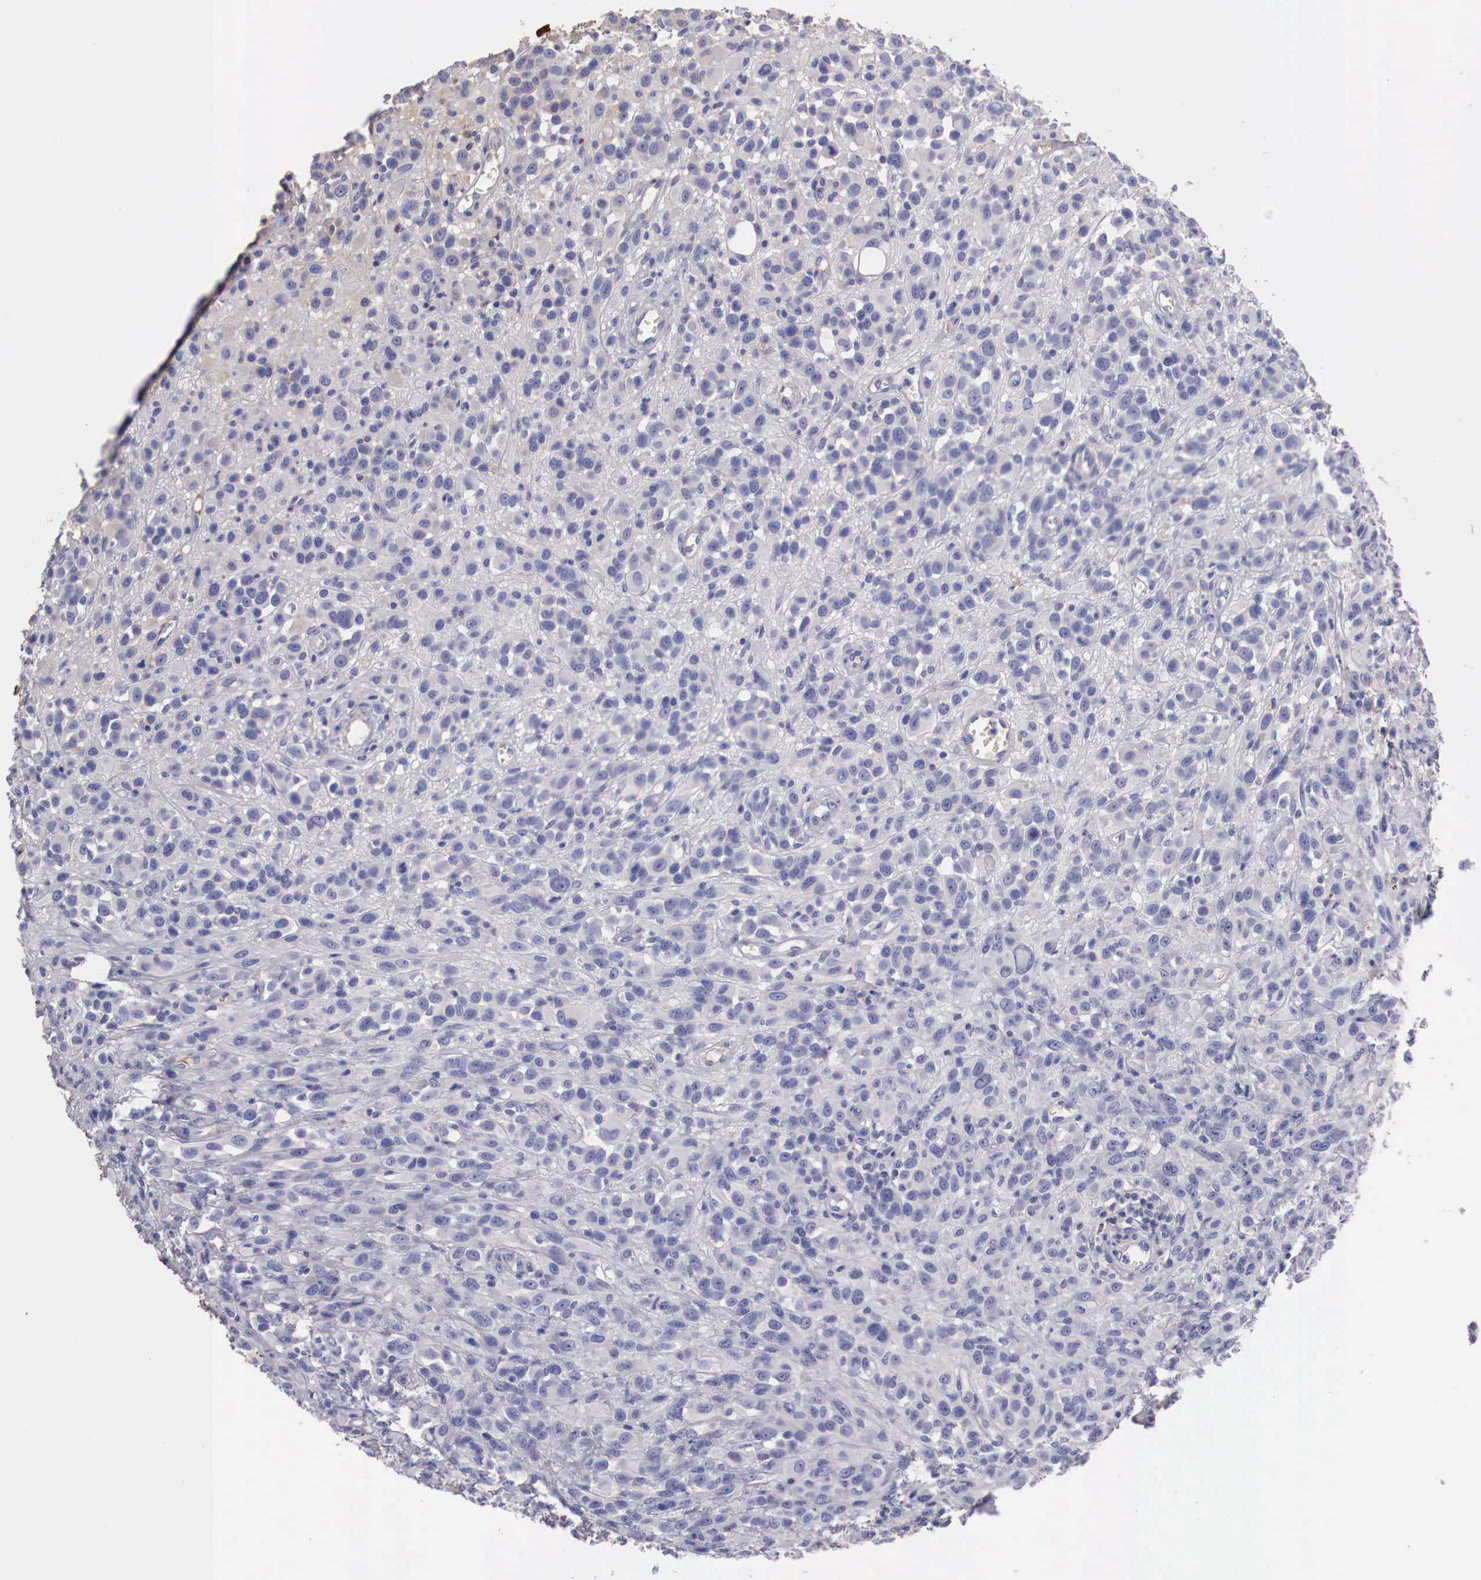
{"staining": {"intensity": "moderate", "quantity": "25%-75%", "location": "cytoplasmic/membranous"}, "tissue": "melanoma", "cell_type": "Tumor cells", "image_type": "cancer", "snomed": [{"axis": "morphology", "description": "Malignant melanoma, NOS"}, {"axis": "topography", "description": "Skin"}], "caption": "Moderate cytoplasmic/membranous staining is identified in approximately 25%-75% of tumor cells in melanoma. (DAB (3,3'-diaminobenzidine) IHC with brightfield microscopy, high magnification).", "gene": "PITPNA", "patient": {"sex": "male", "age": 51}}